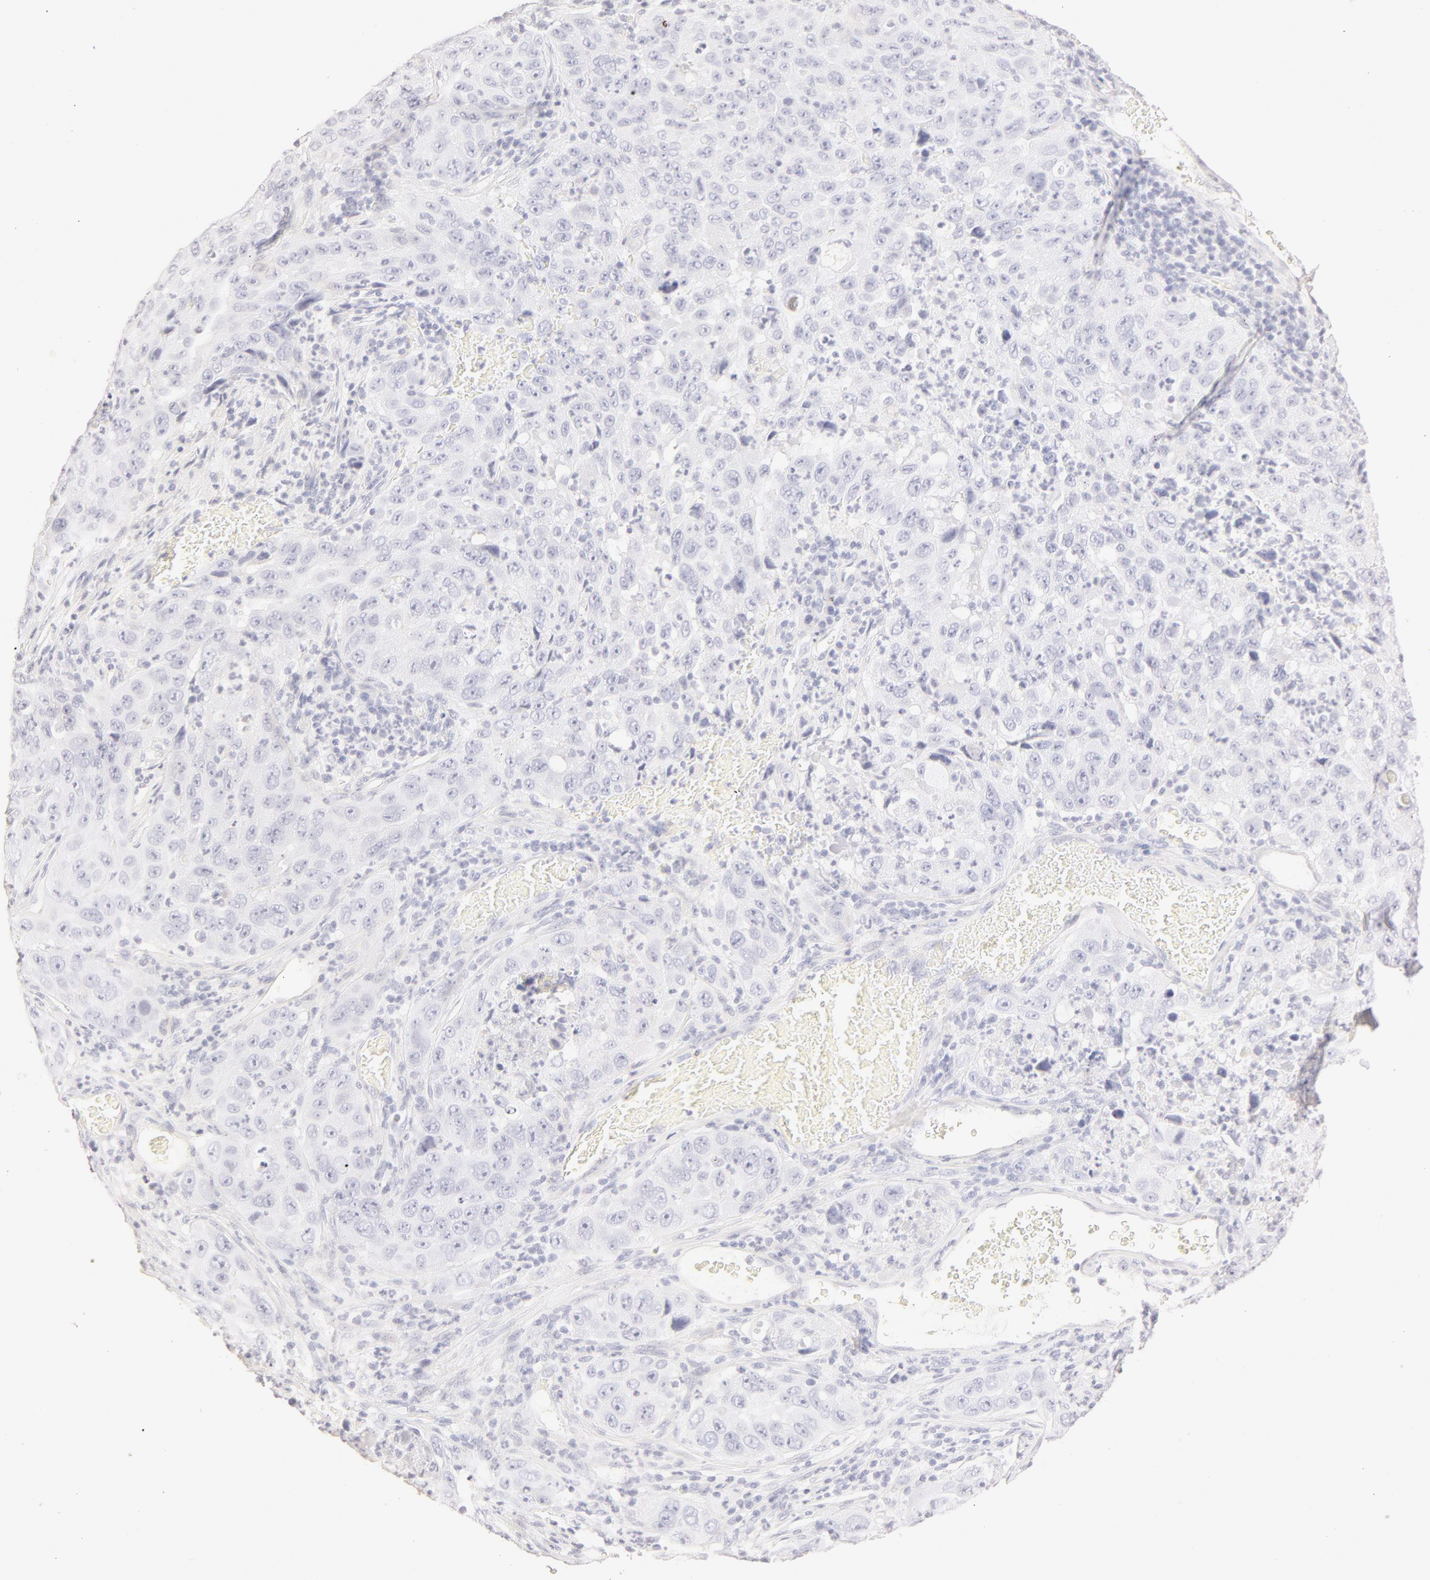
{"staining": {"intensity": "negative", "quantity": "none", "location": "none"}, "tissue": "lung cancer", "cell_type": "Tumor cells", "image_type": "cancer", "snomed": [{"axis": "morphology", "description": "Squamous cell carcinoma, NOS"}, {"axis": "topography", "description": "Lung"}], "caption": "A high-resolution histopathology image shows immunohistochemistry (IHC) staining of lung cancer (squamous cell carcinoma), which shows no significant expression in tumor cells.", "gene": "LGALS7B", "patient": {"sex": "male", "age": 64}}